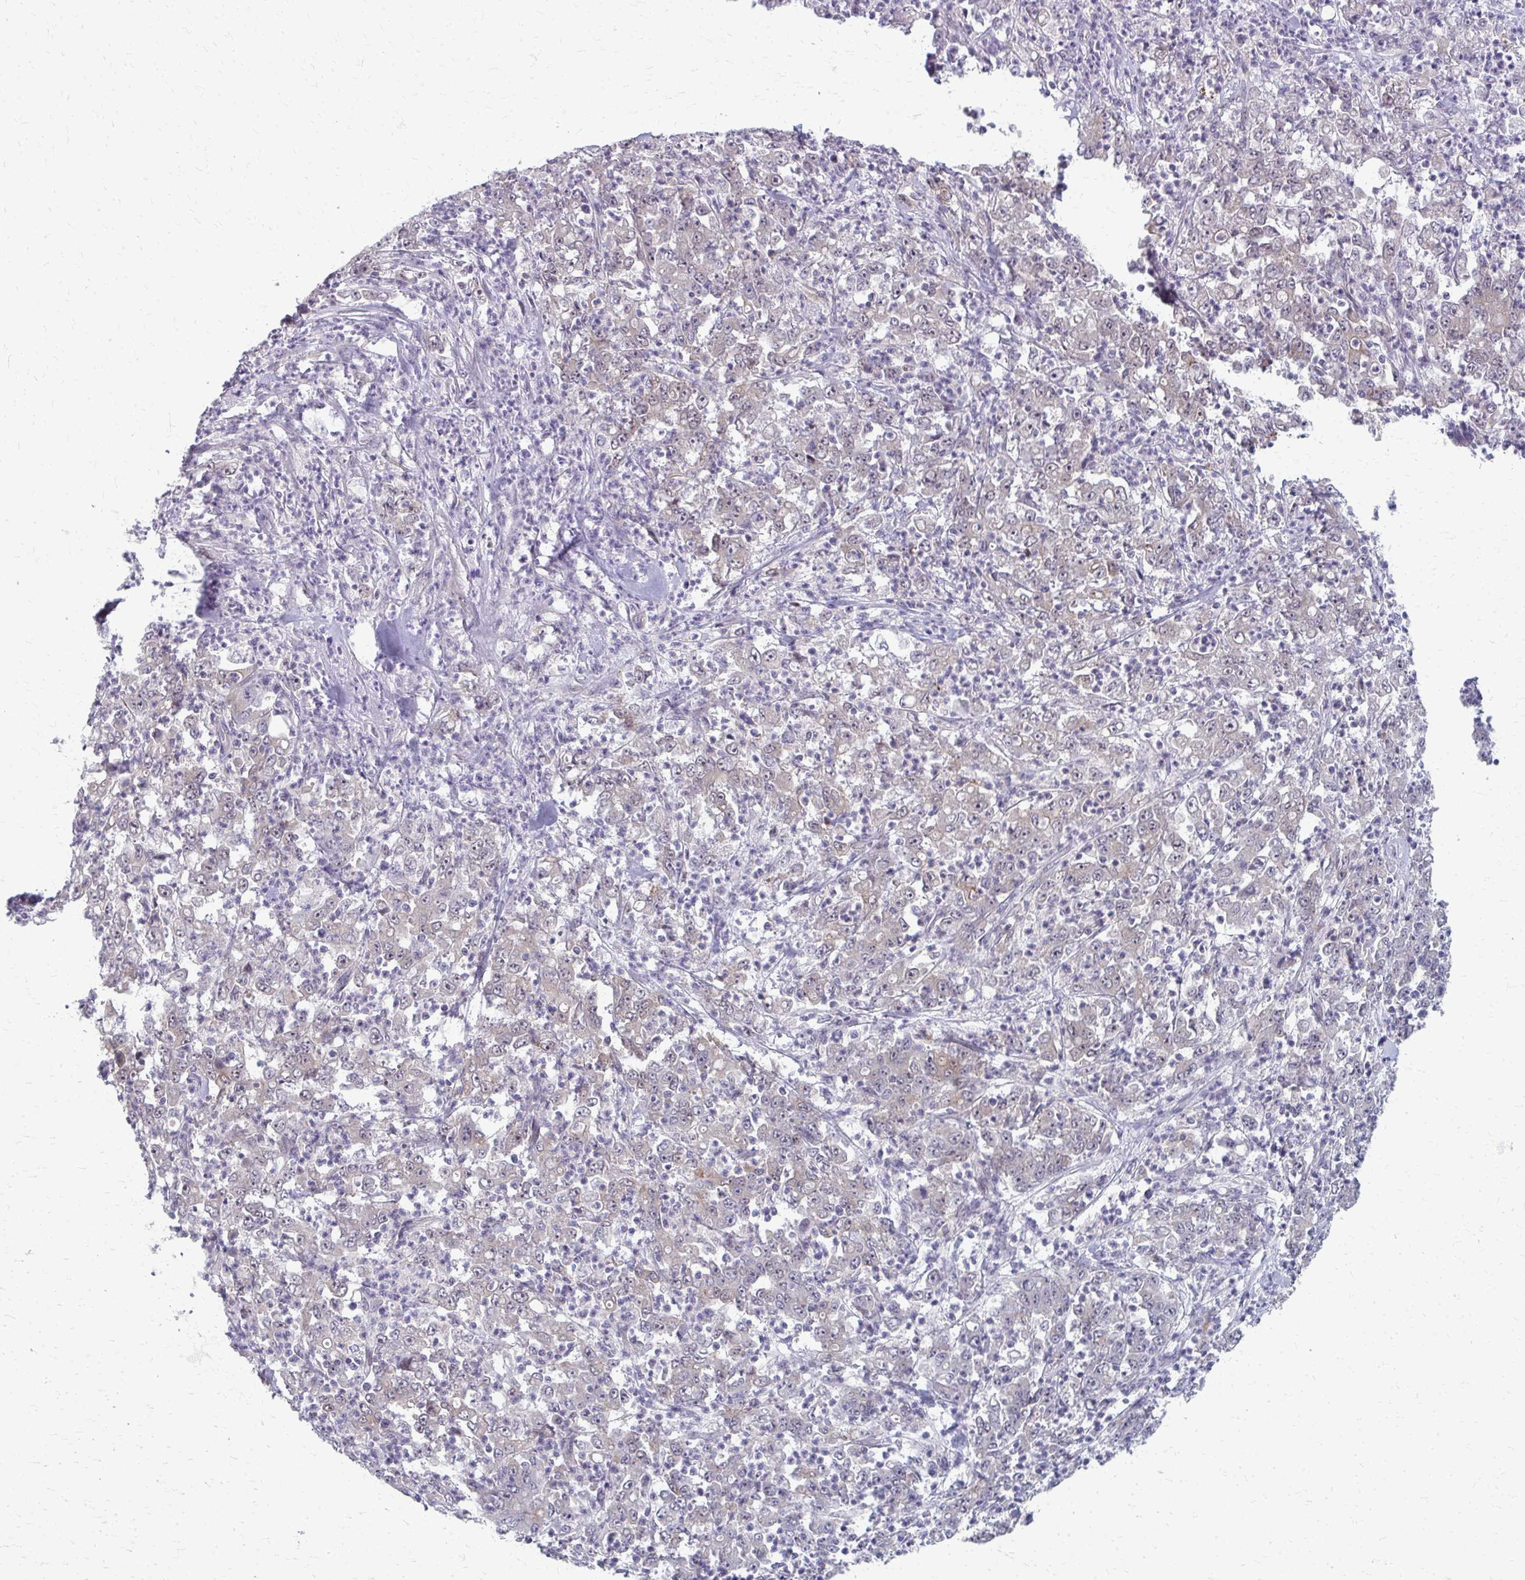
{"staining": {"intensity": "negative", "quantity": "none", "location": "none"}, "tissue": "stomach cancer", "cell_type": "Tumor cells", "image_type": "cancer", "snomed": [{"axis": "morphology", "description": "Adenocarcinoma, NOS"}, {"axis": "topography", "description": "Stomach, lower"}], "caption": "A micrograph of human stomach cancer is negative for staining in tumor cells.", "gene": "NUDT16", "patient": {"sex": "female", "age": 71}}